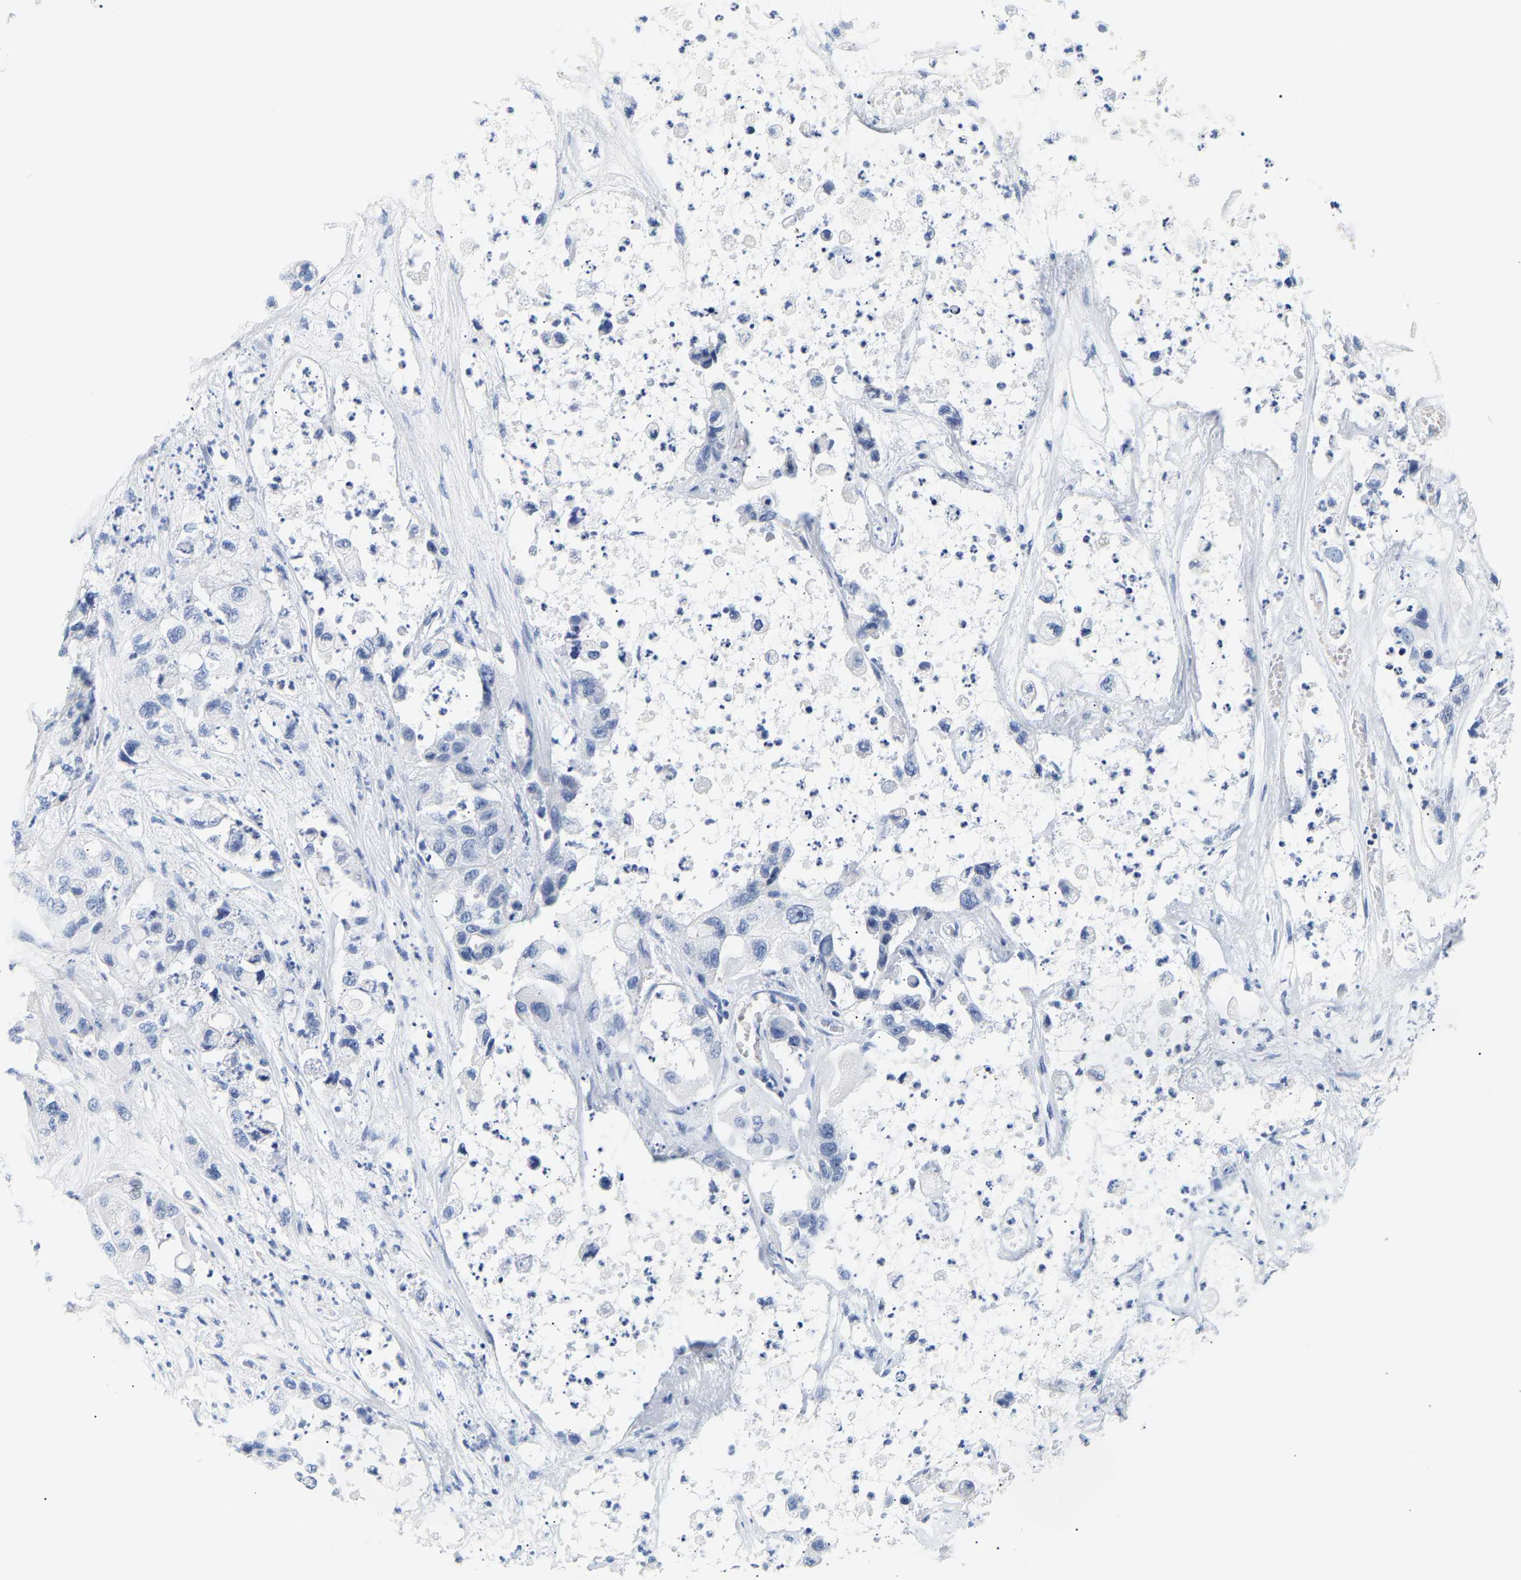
{"staining": {"intensity": "negative", "quantity": "none", "location": "none"}, "tissue": "pancreatic cancer", "cell_type": "Tumor cells", "image_type": "cancer", "snomed": [{"axis": "morphology", "description": "Adenocarcinoma, NOS"}, {"axis": "topography", "description": "Pancreas"}], "caption": "Human adenocarcinoma (pancreatic) stained for a protein using immunohistochemistry exhibits no staining in tumor cells.", "gene": "SPINK2", "patient": {"sex": "female", "age": 78}}